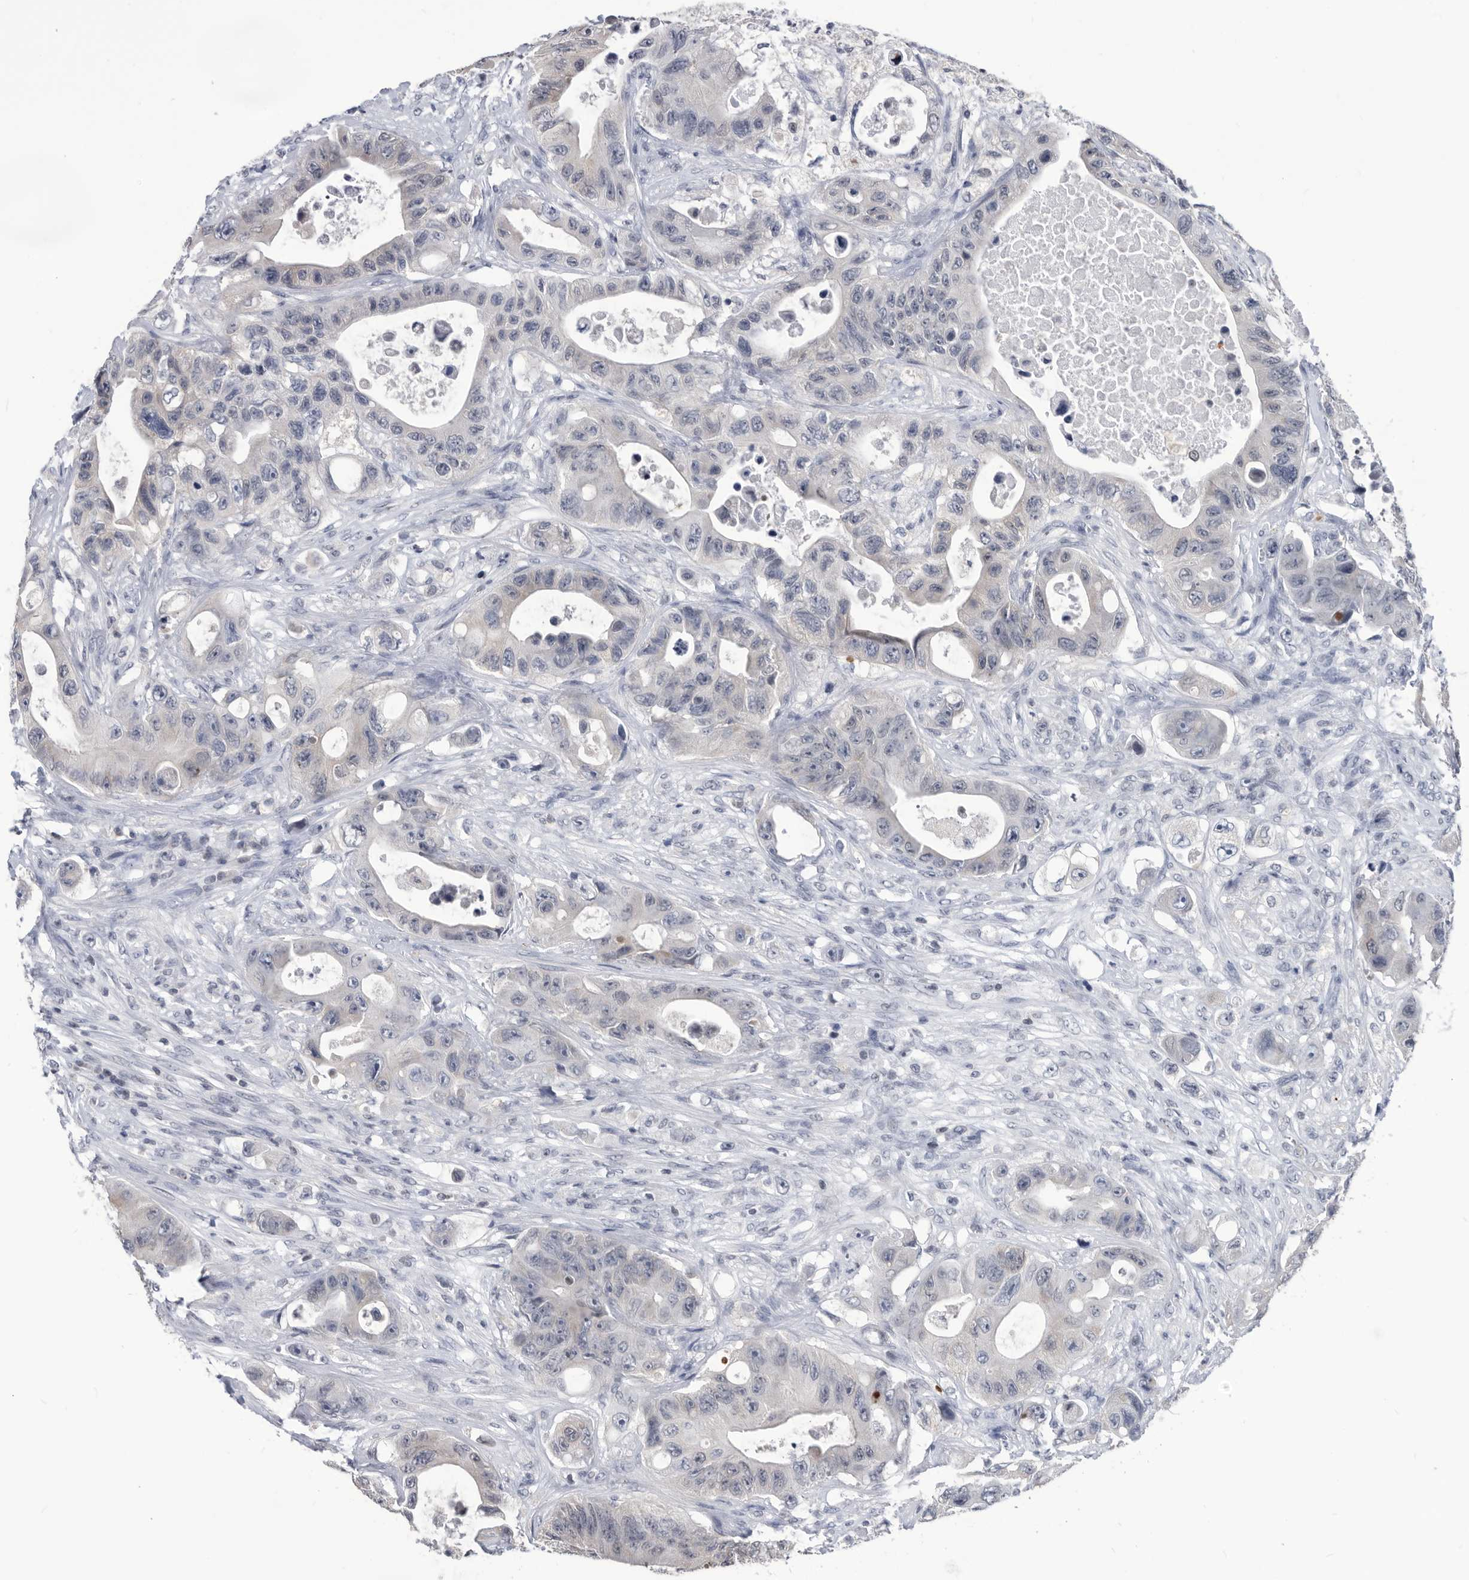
{"staining": {"intensity": "negative", "quantity": "none", "location": "none"}, "tissue": "colorectal cancer", "cell_type": "Tumor cells", "image_type": "cancer", "snomed": [{"axis": "morphology", "description": "Adenocarcinoma, NOS"}, {"axis": "topography", "description": "Colon"}], "caption": "There is no significant expression in tumor cells of colorectal cancer.", "gene": "TSTD1", "patient": {"sex": "female", "age": 46}}